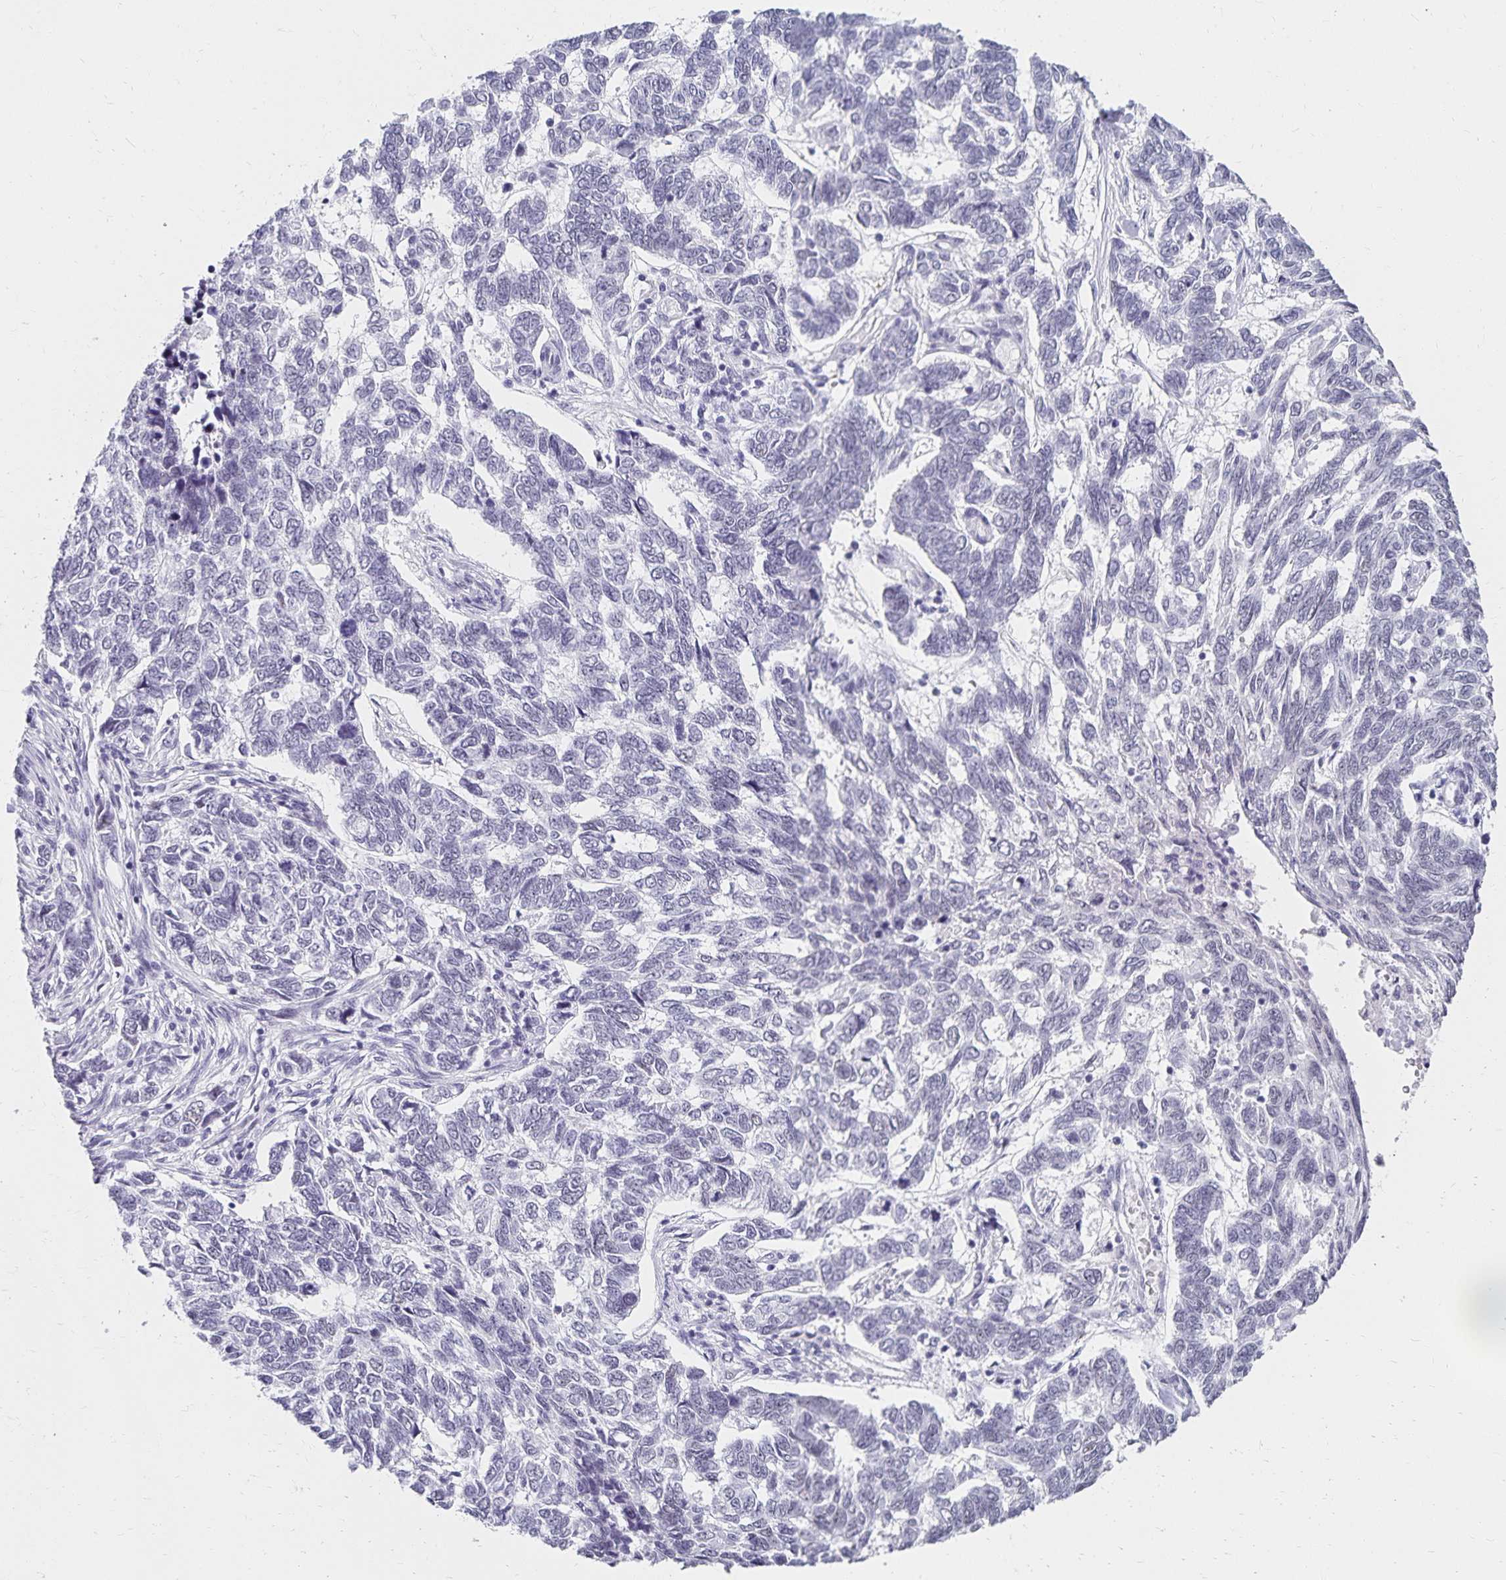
{"staining": {"intensity": "negative", "quantity": "none", "location": "none"}, "tissue": "skin cancer", "cell_type": "Tumor cells", "image_type": "cancer", "snomed": [{"axis": "morphology", "description": "Basal cell carcinoma"}, {"axis": "topography", "description": "Skin"}], "caption": "This is an IHC image of human skin cancer (basal cell carcinoma). There is no positivity in tumor cells.", "gene": "C20orf85", "patient": {"sex": "female", "age": 65}}